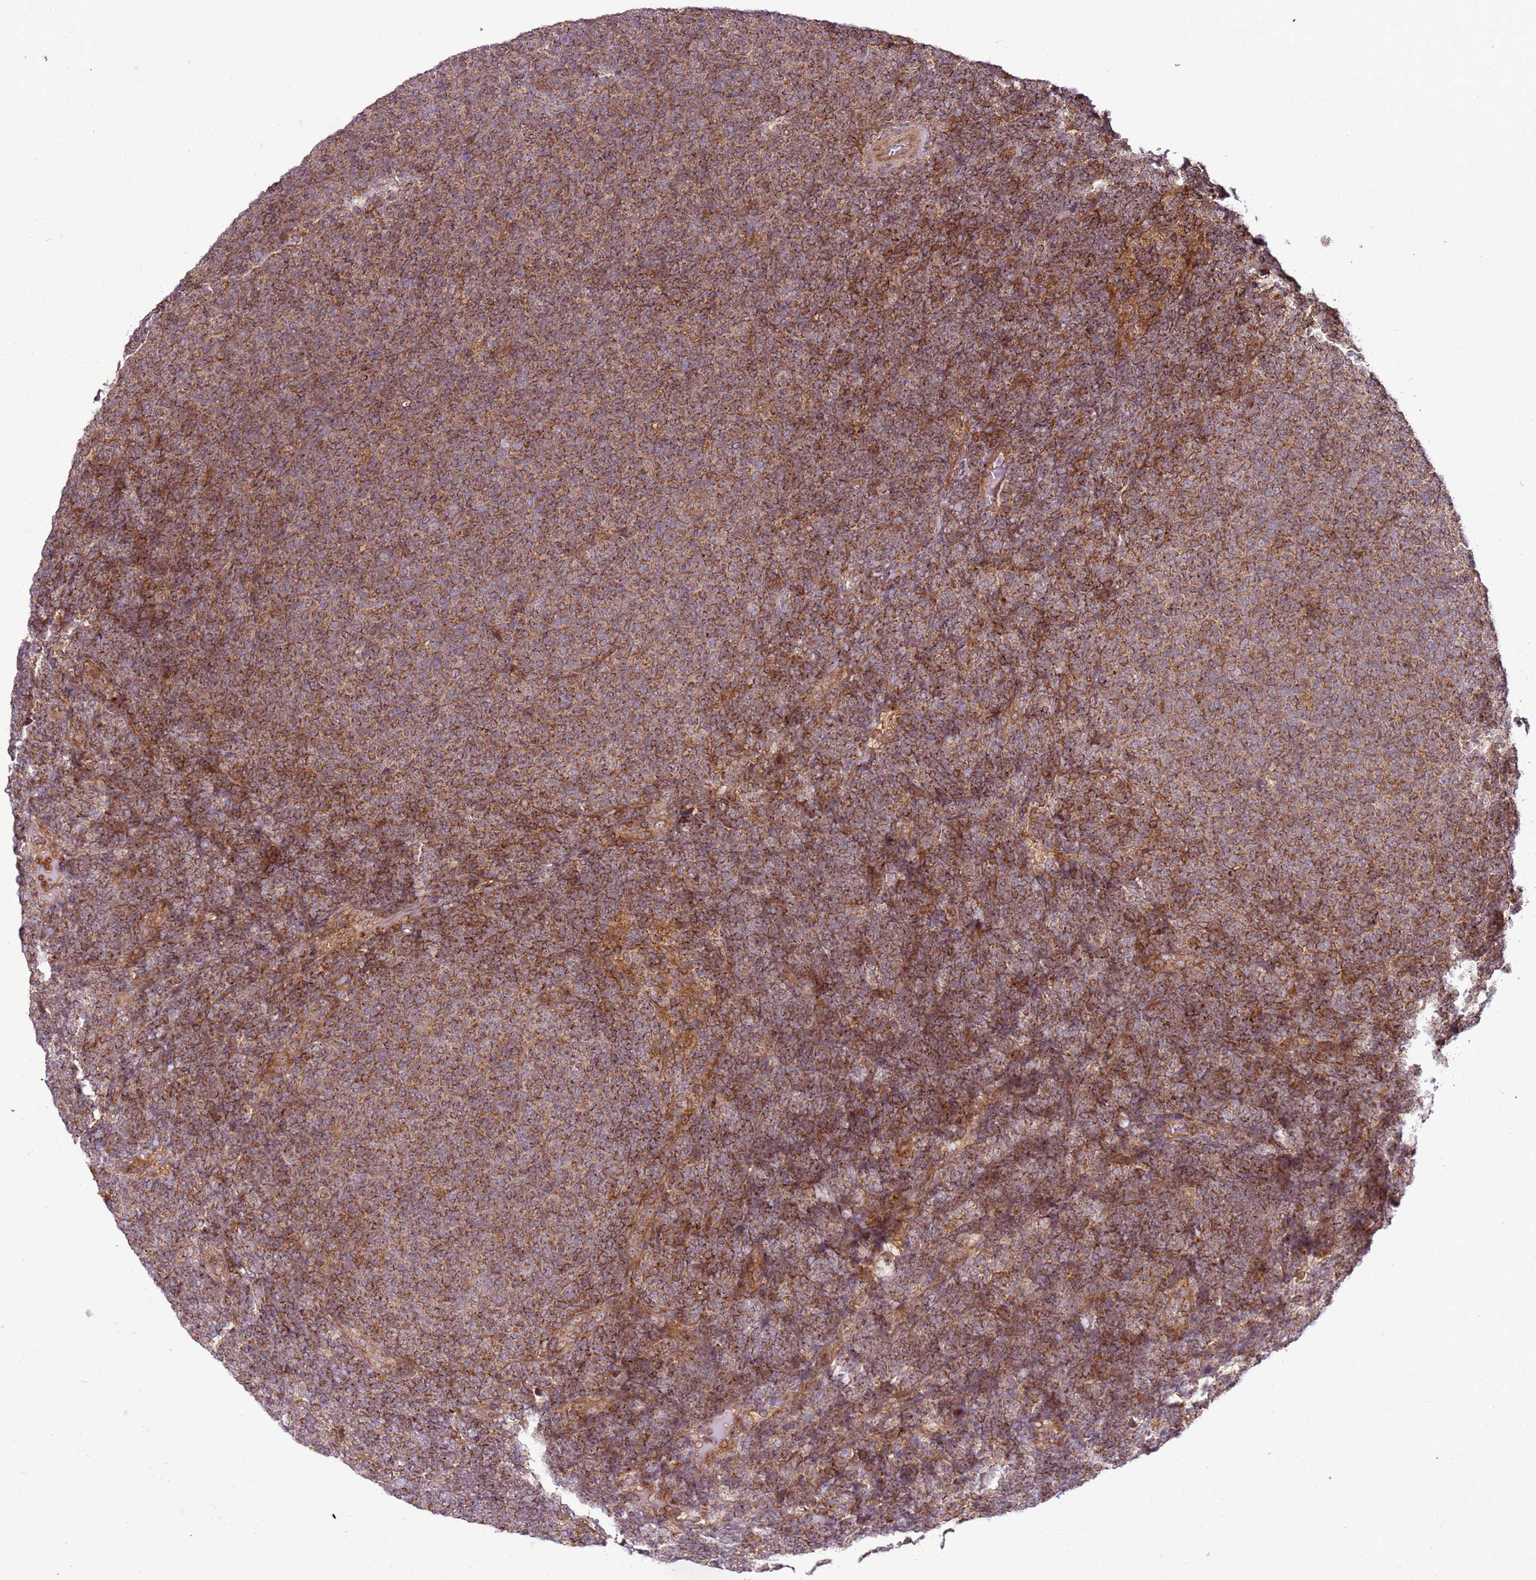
{"staining": {"intensity": "strong", "quantity": ">75%", "location": "cytoplasmic/membranous"}, "tissue": "lymphoma", "cell_type": "Tumor cells", "image_type": "cancer", "snomed": [{"axis": "morphology", "description": "Malignant lymphoma, non-Hodgkin's type, Low grade"}, {"axis": "topography", "description": "Lymph node"}], "caption": "Strong cytoplasmic/membranous protein expression is appreciated in about >75% of tumor cells in low-grade malignant lymphoma, non-Hodgkin's type.", "gene": "RASA3", "patient": {"sex": "male", "age": 66}}